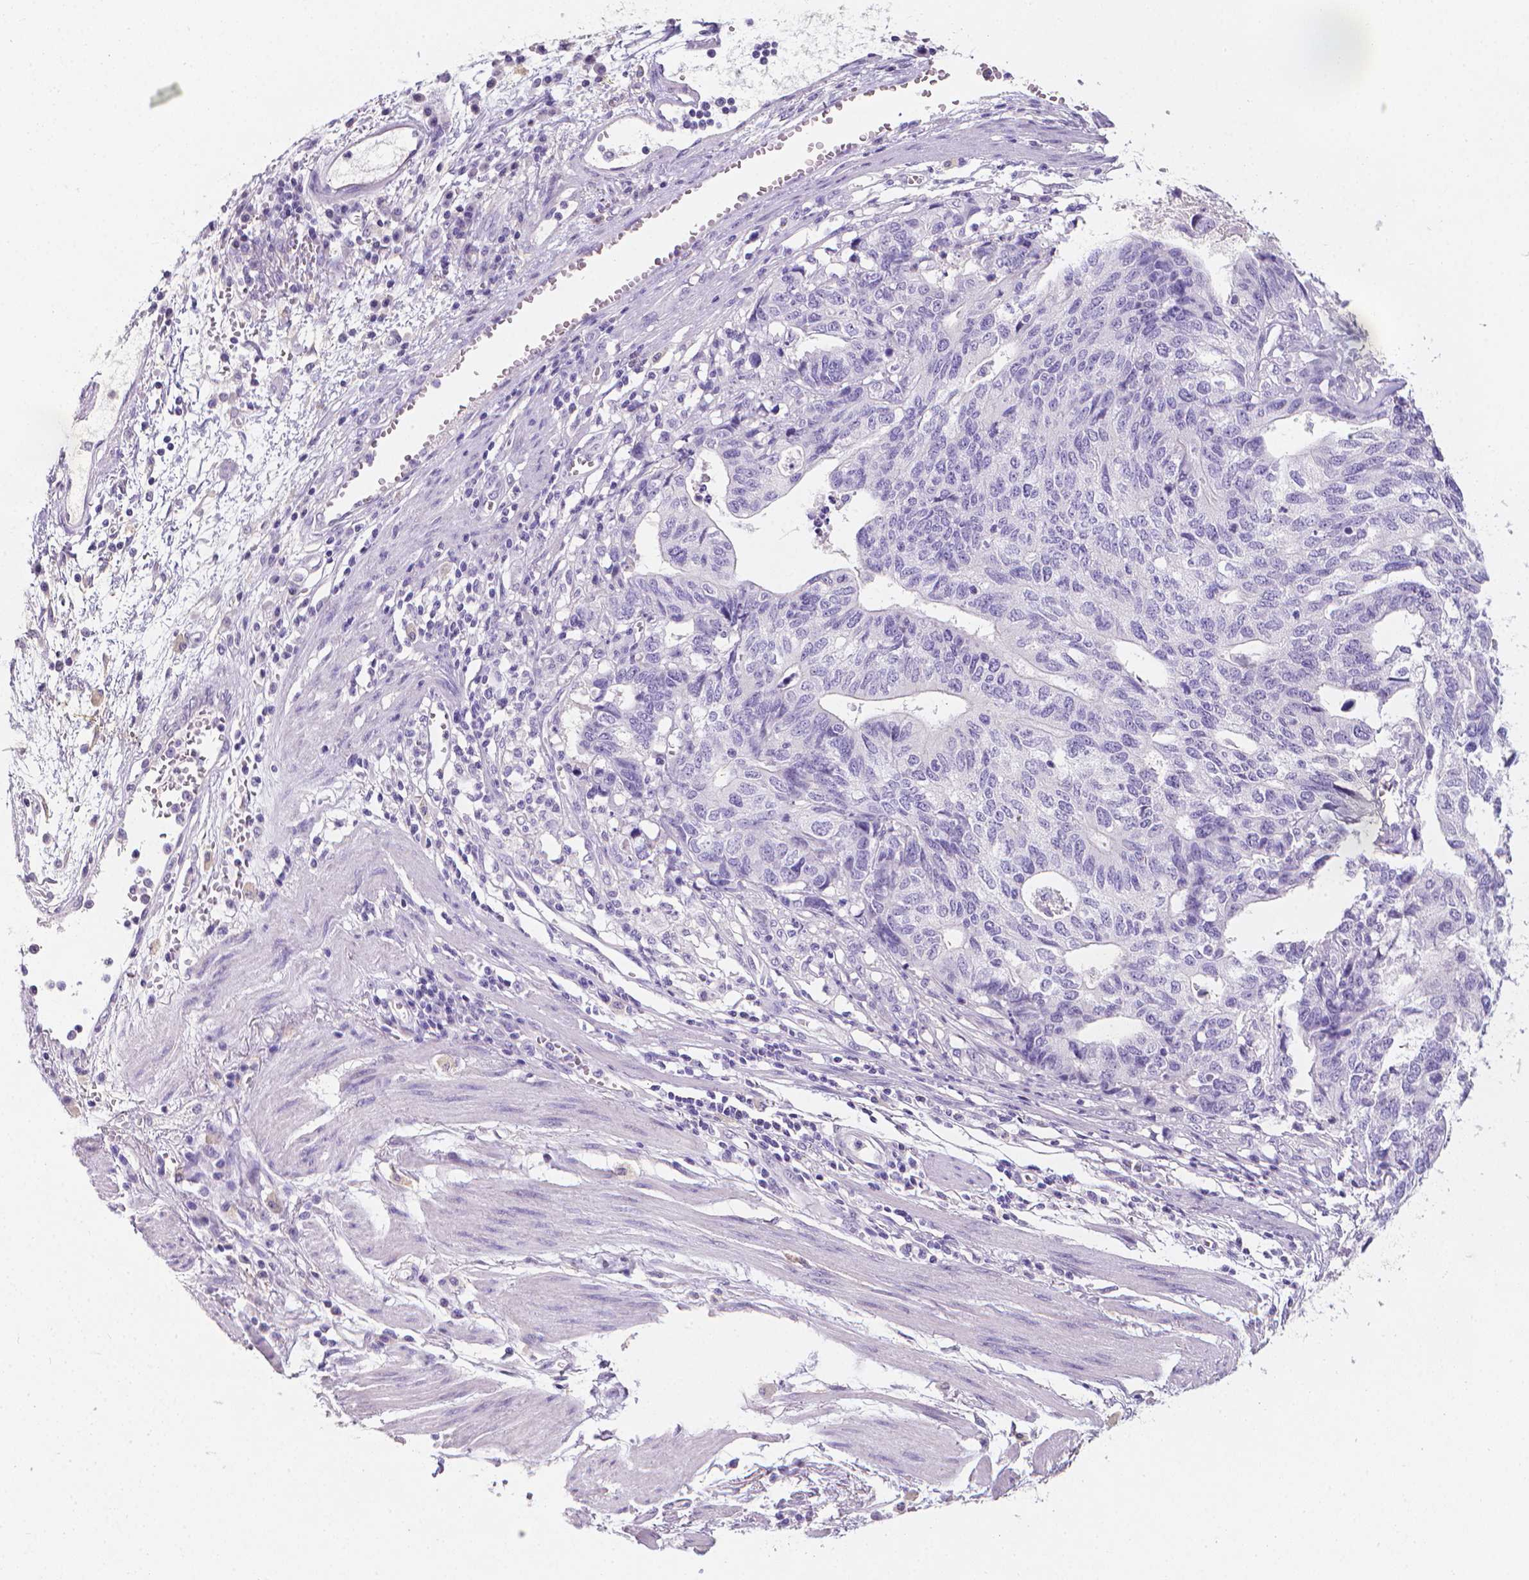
{"staining": {"intensity": "negative", "quantity": "none", "location": "none"}, "tissue": "stomach cancer", "cell_type": "Tumor cells", "image_type": "cancer", "snomed": [{"axis": "morphology", "description": "Adenocarcinoma, NOS"}, {"axis": "topography", "description": "Stomach, upper"}], "caption": "High power microscopy histopathology image of an immunohistochemistry micrograph of adenocarcinoma (stomach), revealing no significant positivity in tumor cells. (DAB IHC with hematoxylin counter stain).", "gene": "XPNPEP2", "patient": {"sex": "female", "age": 67}}